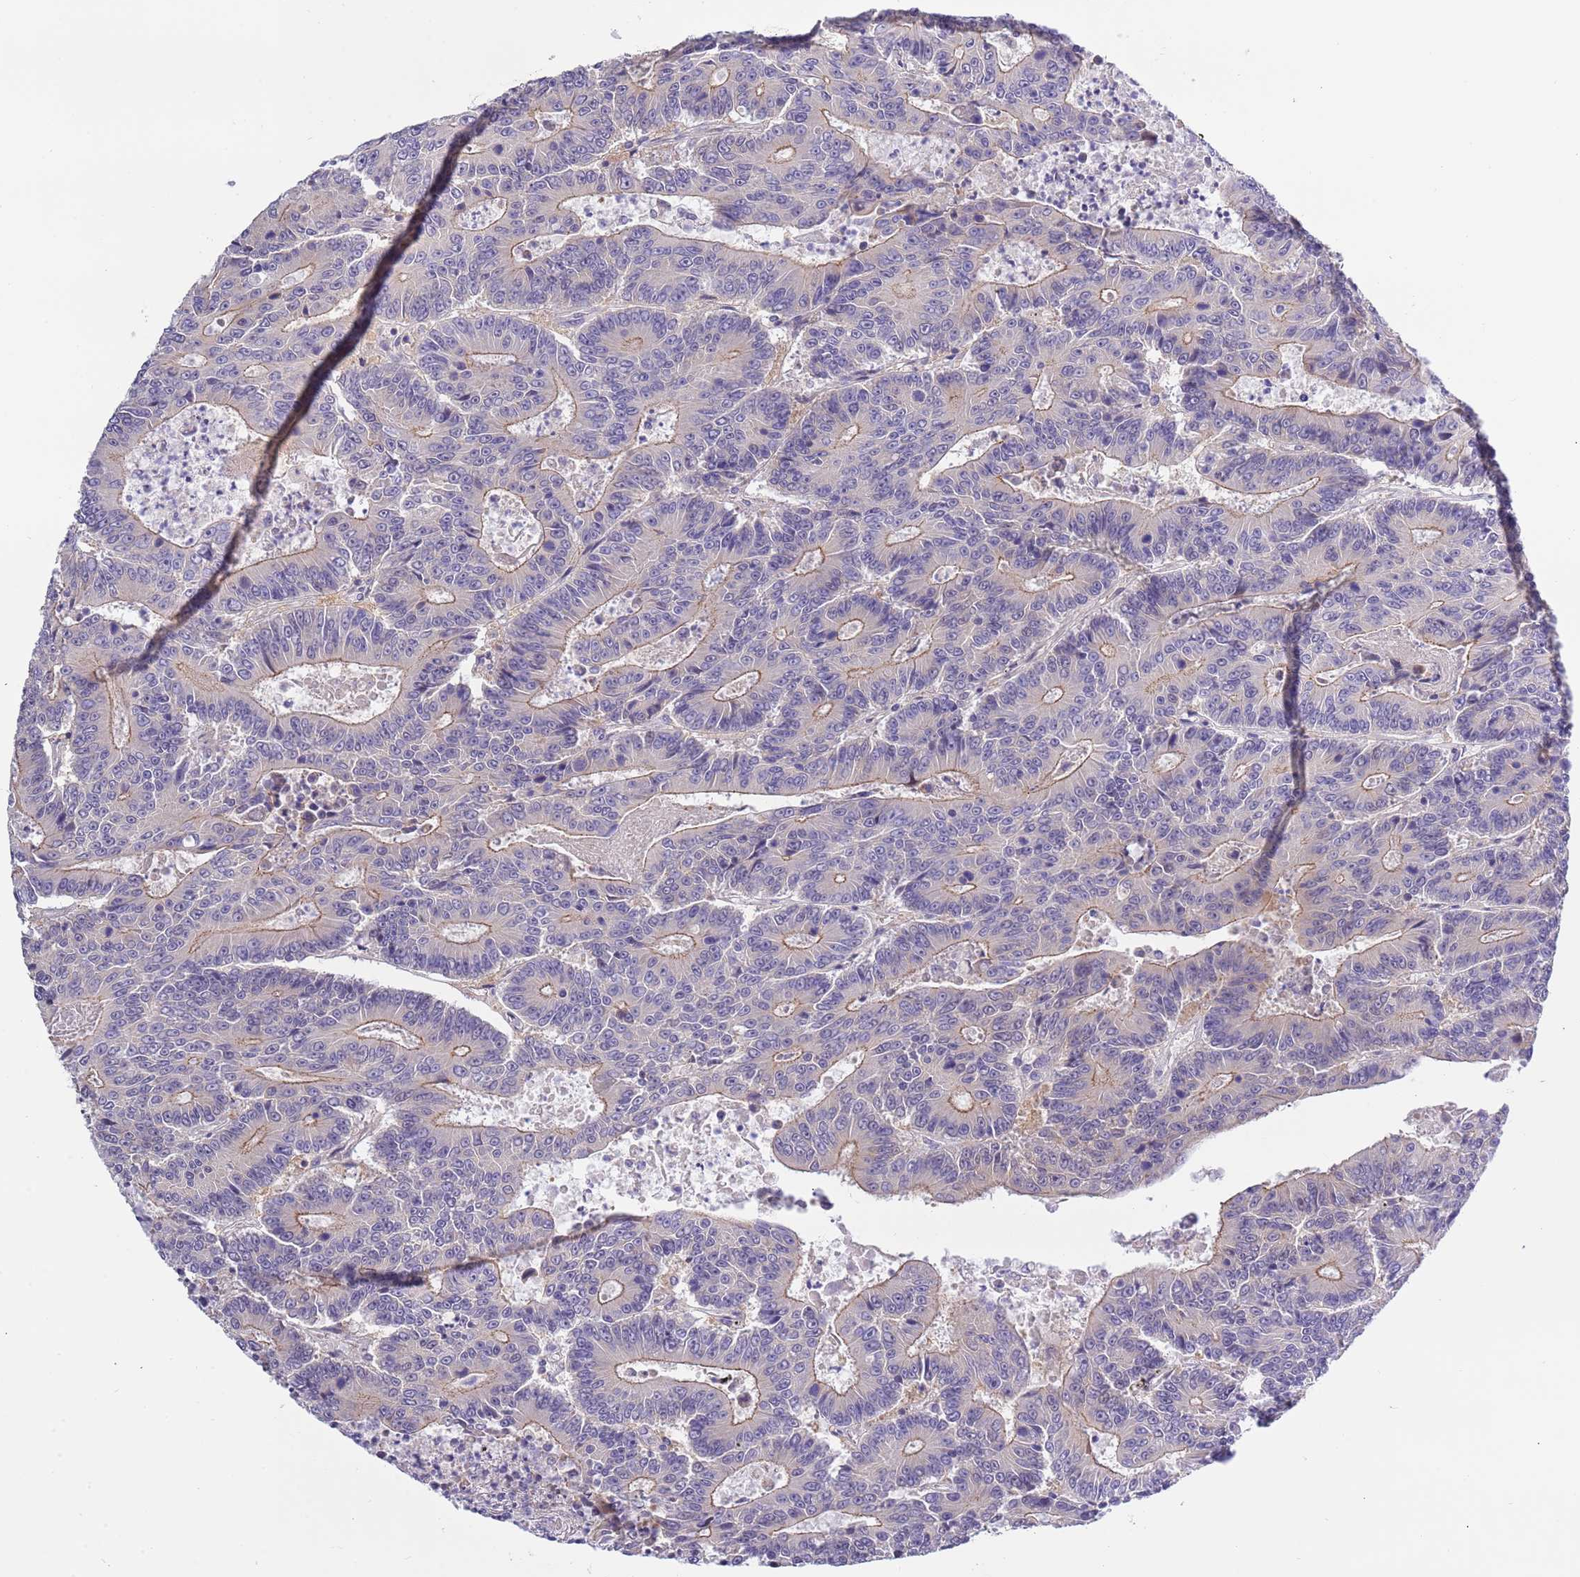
{"staining": {"intensity": "weak", "quantity": "25%-75%", "location": "cytoplasmic/membranous"}, "tissue": "colorectal cancer", "cell_type": "Tumor cells", "image_type": "cancer", "snomed": [{"axis": "morphology", "description": "Adenocarcinoma, NOS"}, {"axis": "topography", "description": "Colon"}], "caption": "IHC photomicrograph of neoplastic tissue: colorectal cancer stained using IHC demonstrates low levels of weak protein expression localized specifically in the cytoplasmic/membranous of tumor cells, appearing as a cytoplasmic/membranous brown color.", "gene": "STIP1", "patient": {"sex": "male", "age": 83}}